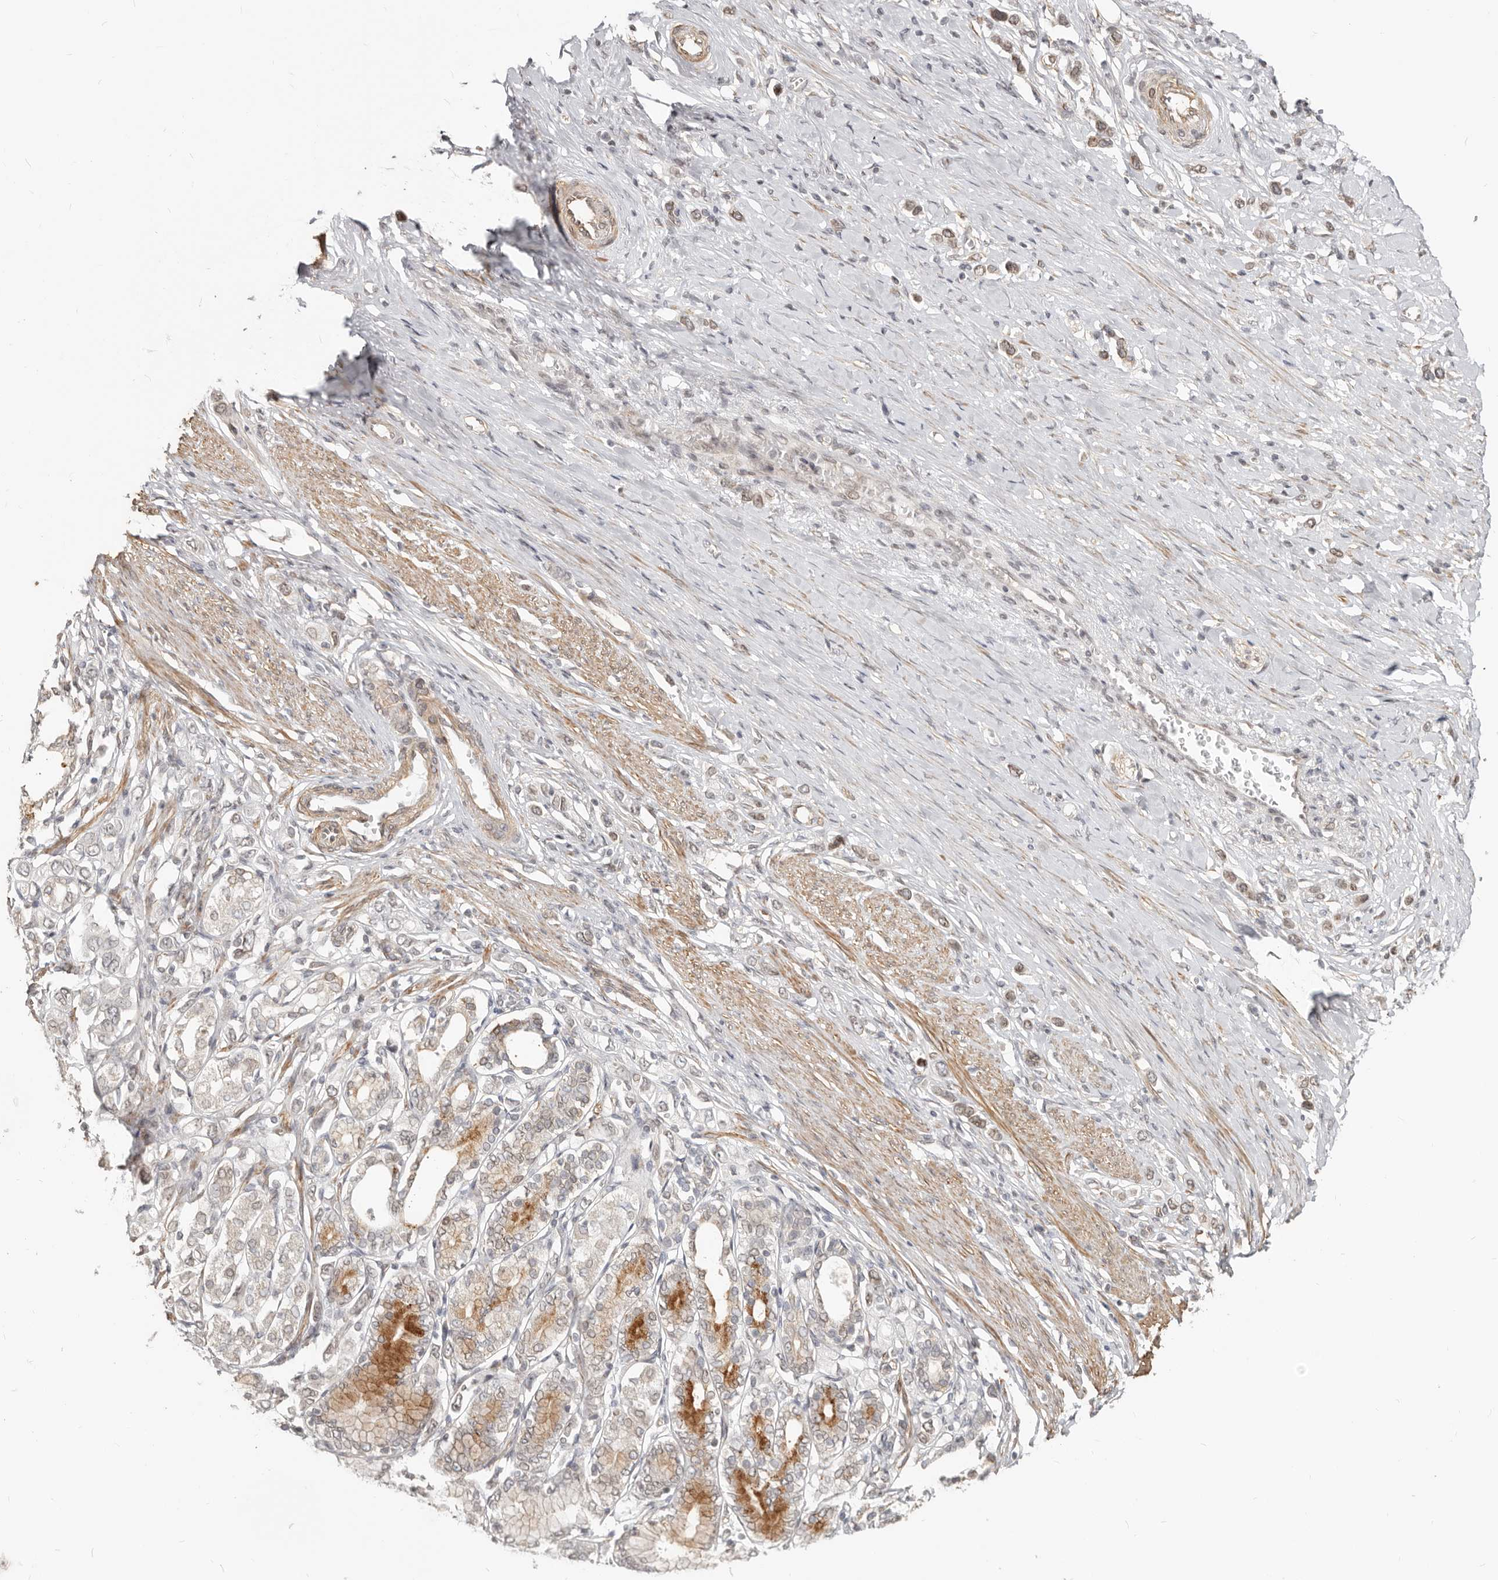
{"staining": {"intensity": "weak", "quantity": "<25%", "location": "nuclear"}, "tissue": "stomach cancer", "cell_type": "Tumor cells", "image_type": "cancer", "snomed": [{"axis": "morphology", "description": "Adenocarcinoma, NOS"}, {"axis": "topography", "description": "Stomach"}], "caption": "Immunohistochemical staining of stomach adenocarcinoma reveals no significant staining in tumor cells.", "gene": "NUP153", "patient": {"sex": "female", "age": 65}}